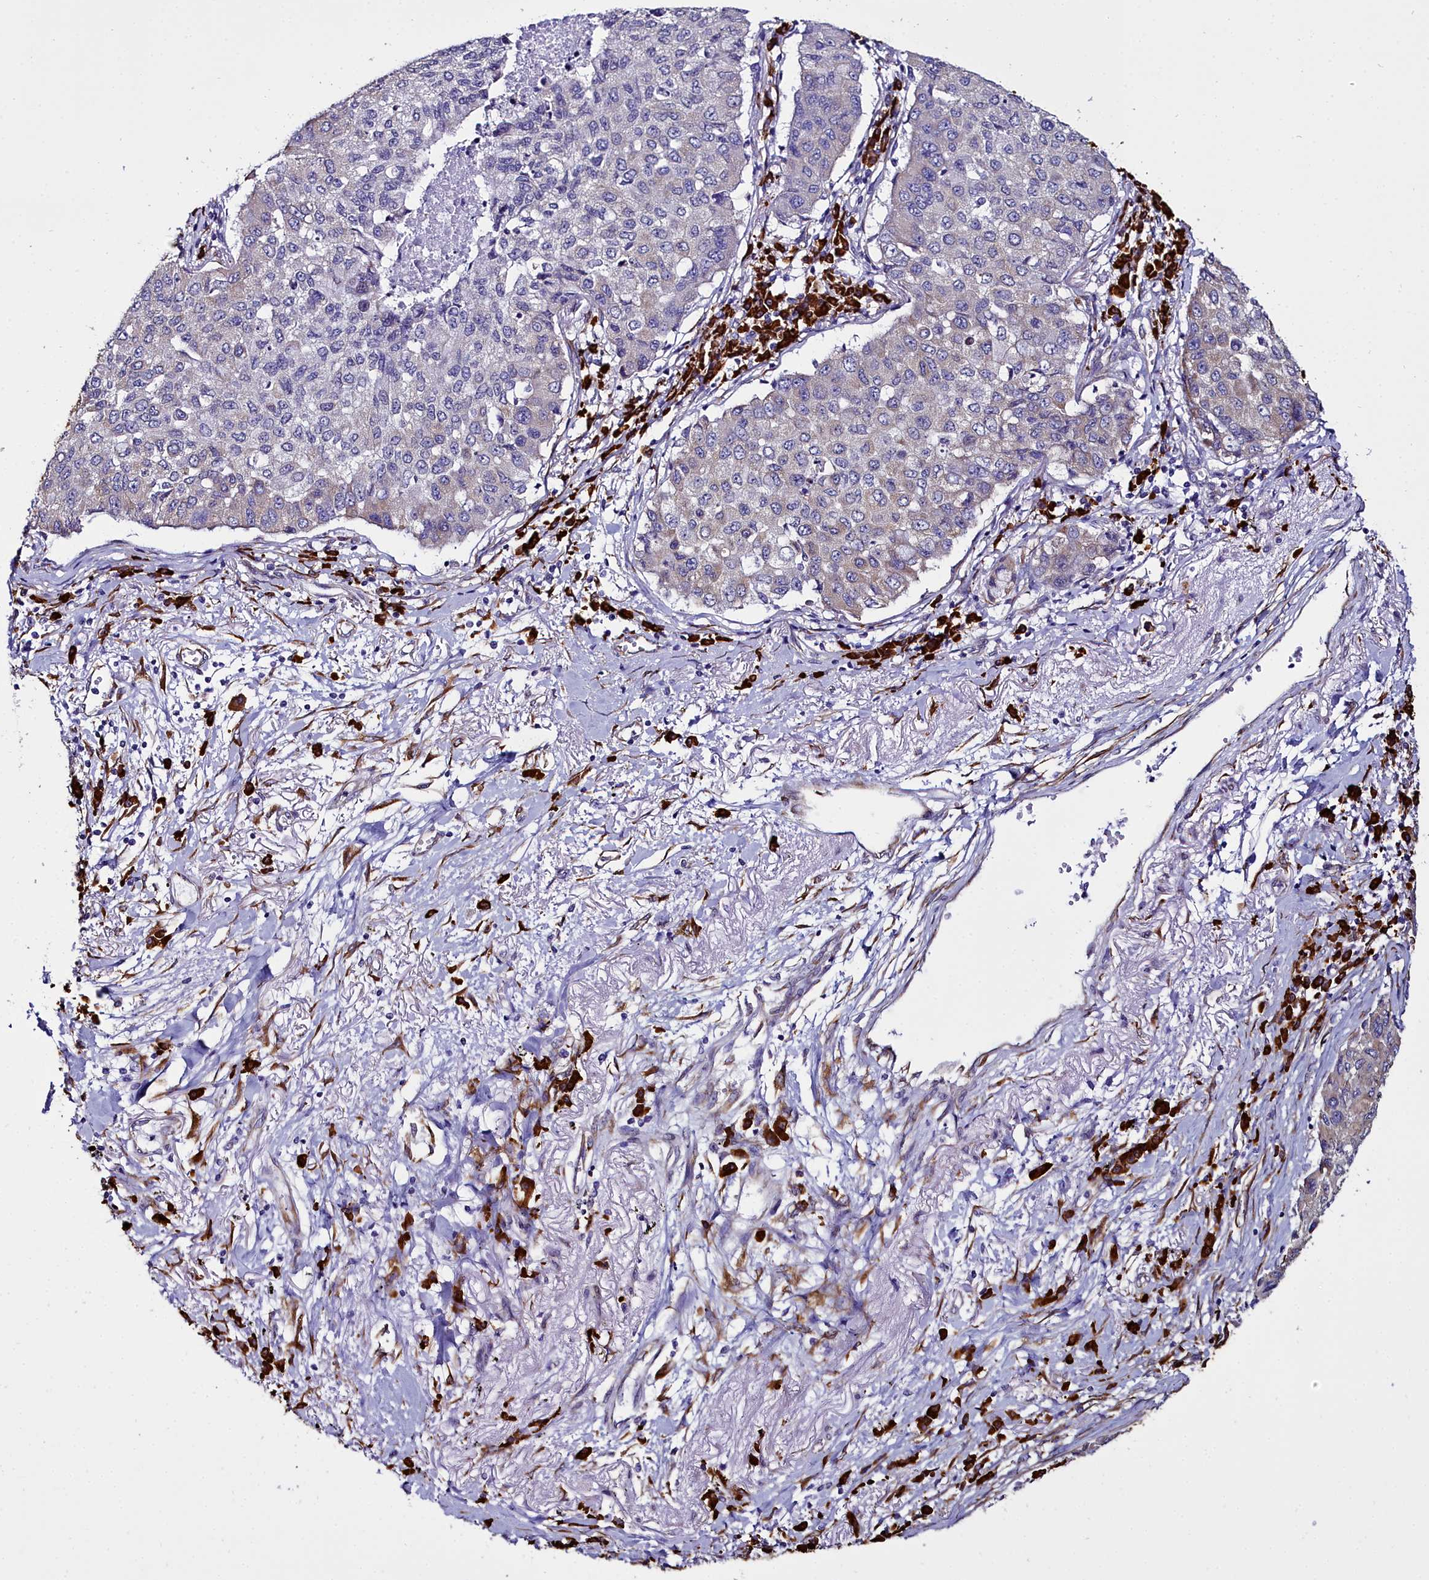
{"staining": {"intensity": "weak", "quantity": "25%-75%", "location": "cytoplasmic/membranous"}, "tissue": "lung cancer", "cell_type": "Tumor cells", "image_type": "cancer", "snomed": [{"axis": "morphology", "description": "Squamous cell carcinoma, NOS"}, {"axis": "topography", "description": "Lung"}], "caption": "About 25%-75% of tumor cells in lung cancer (squamous cell carcinoma) display weak cytoplasmic/membranous protein staining as visualized by brown immunohistochemical staining.", "gene": "TXNDC5", "patient": {"sex": "male", "age": 74}}